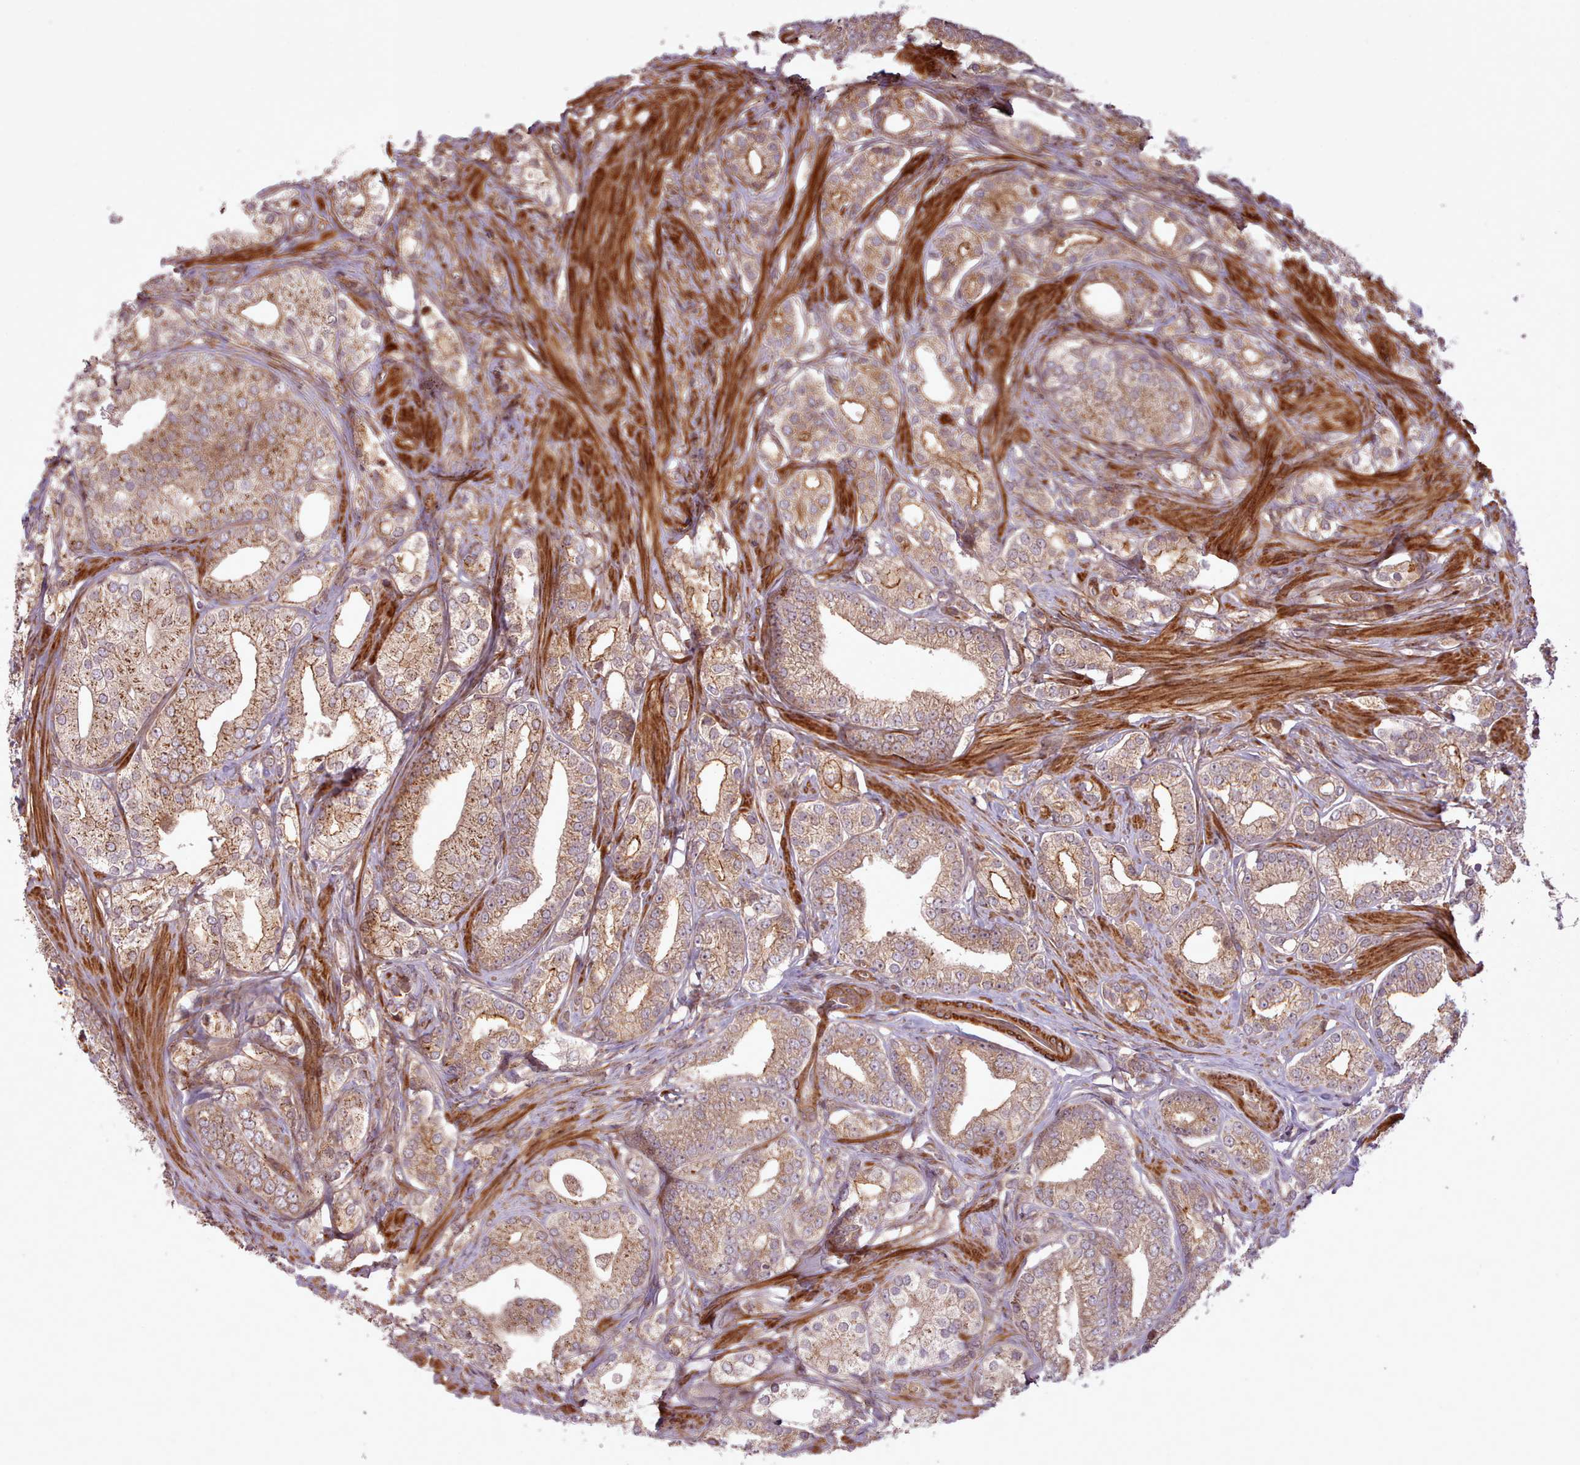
{"staining": {"intensity": "moderate", "quantity": ">75%", "location": "cytoplasmic/membranous"}, "tissue": "prostate cancer", "cell_type": "Tumor cells", "image_type": "cancer", "snomed": [{"axis": "morphology", "description": "Adenocarcinoma, High grade"}, {"axis": "topography", "description": "Prostate"}], "caption": "IHC staining of prostate cancer, which exhibits medium levels of moderate cytoplasmic/membranous staining in about >75% of tumor cells indicating moderate cytoplasmic/membranous protein staining. The staining was performed using DAB (brown) for protein detection and nuclei were counterstained in hematoxylin (blue).", "gene": "NLRP7", "patient": {"sex": "male", "age": 50}}